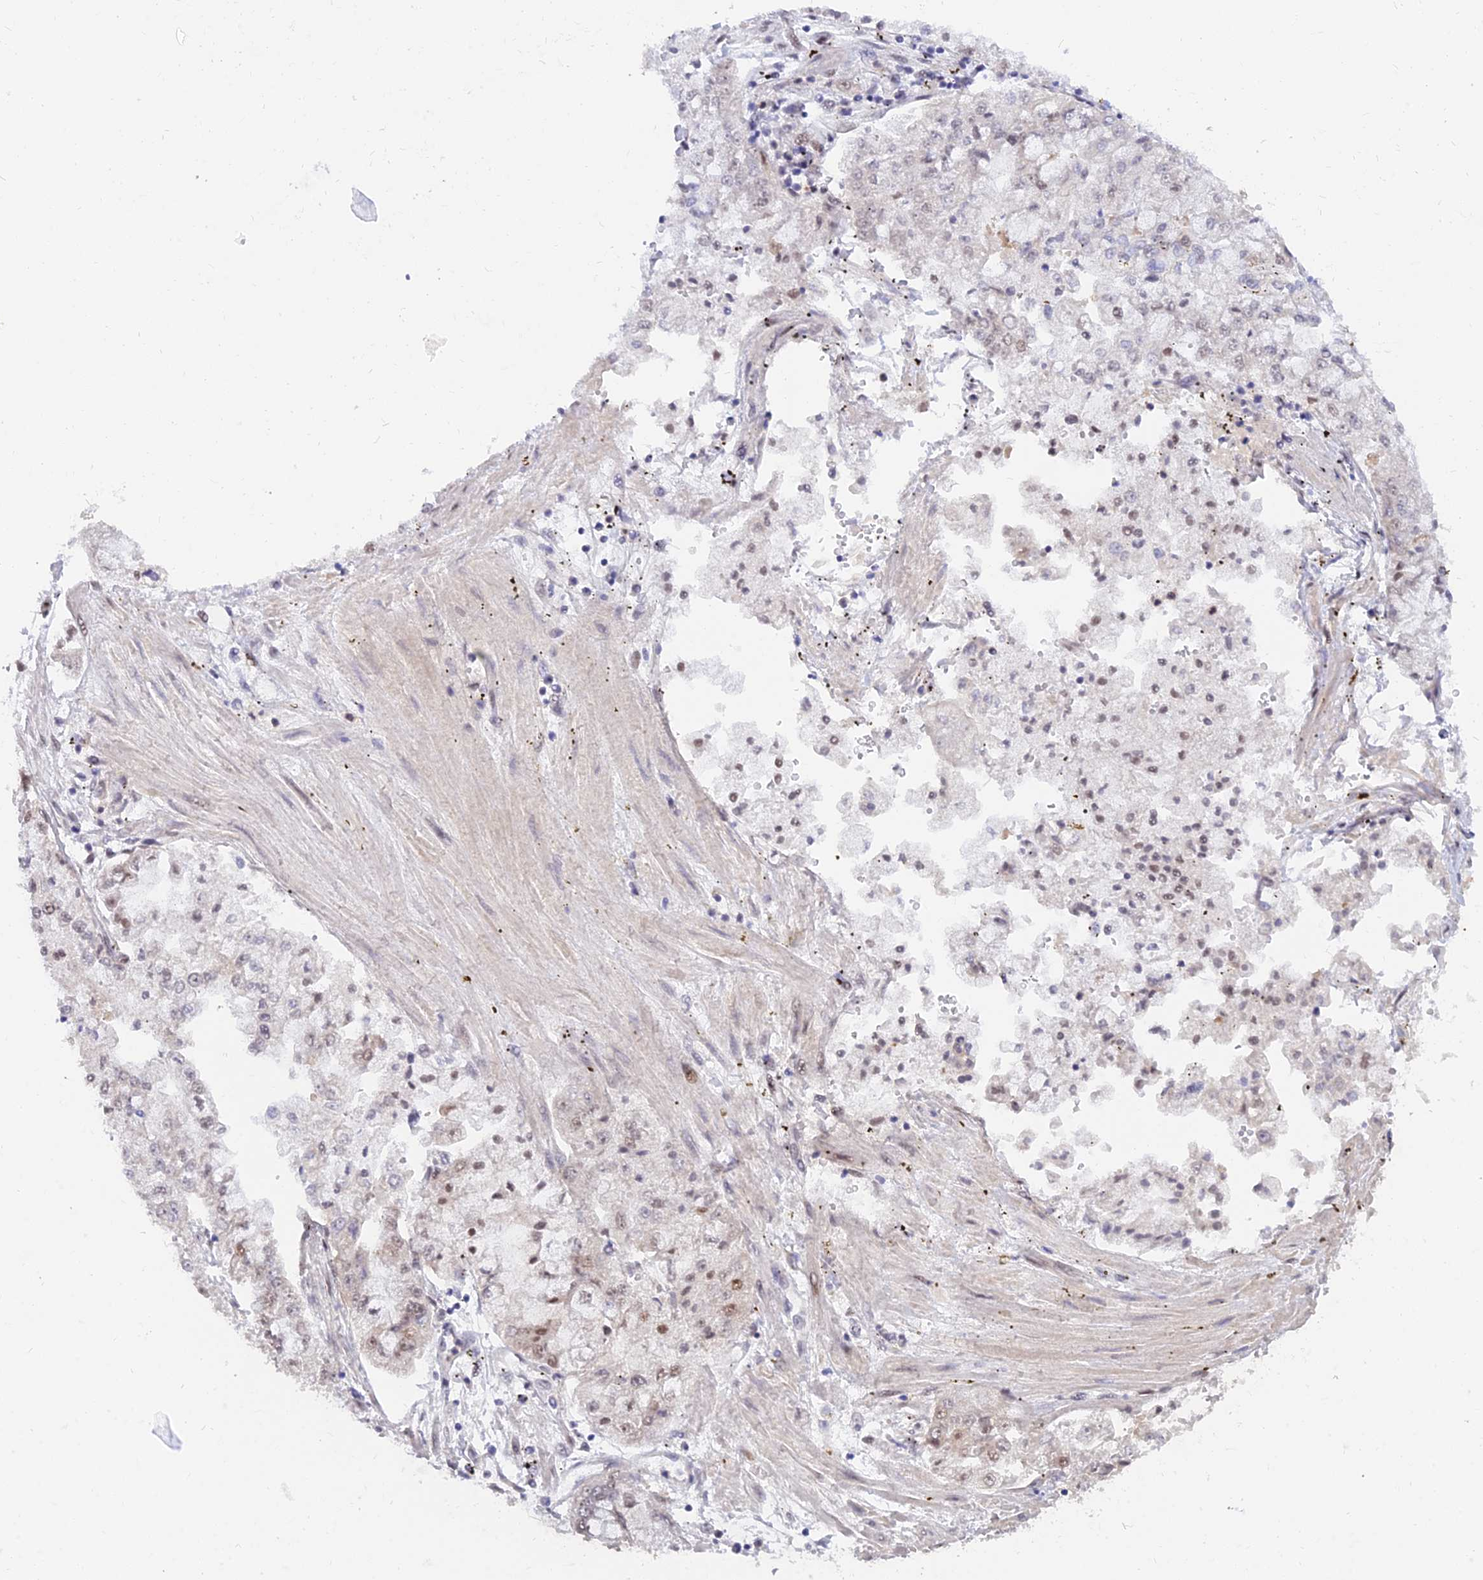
{"staining": {"intensity": "weak", "quantity": "25%-75%", "location": "nuclear"}, "tissue": "stomach cancer", "cell_type": "Tumor cells", "image_type": "cancer", "snomed": [{"axis": "morphology", "description": "Adenocarcinoma, NOS"}, {"axis": "topography", "description": "Stomach"}], "caption": "Protein expression analysis of human stomach cancer reveals weak nuclear staining in approximately 25%-75% of tumor cells.", "gene": "DPY30", "patient": {"sex": "male", "age": 76}}